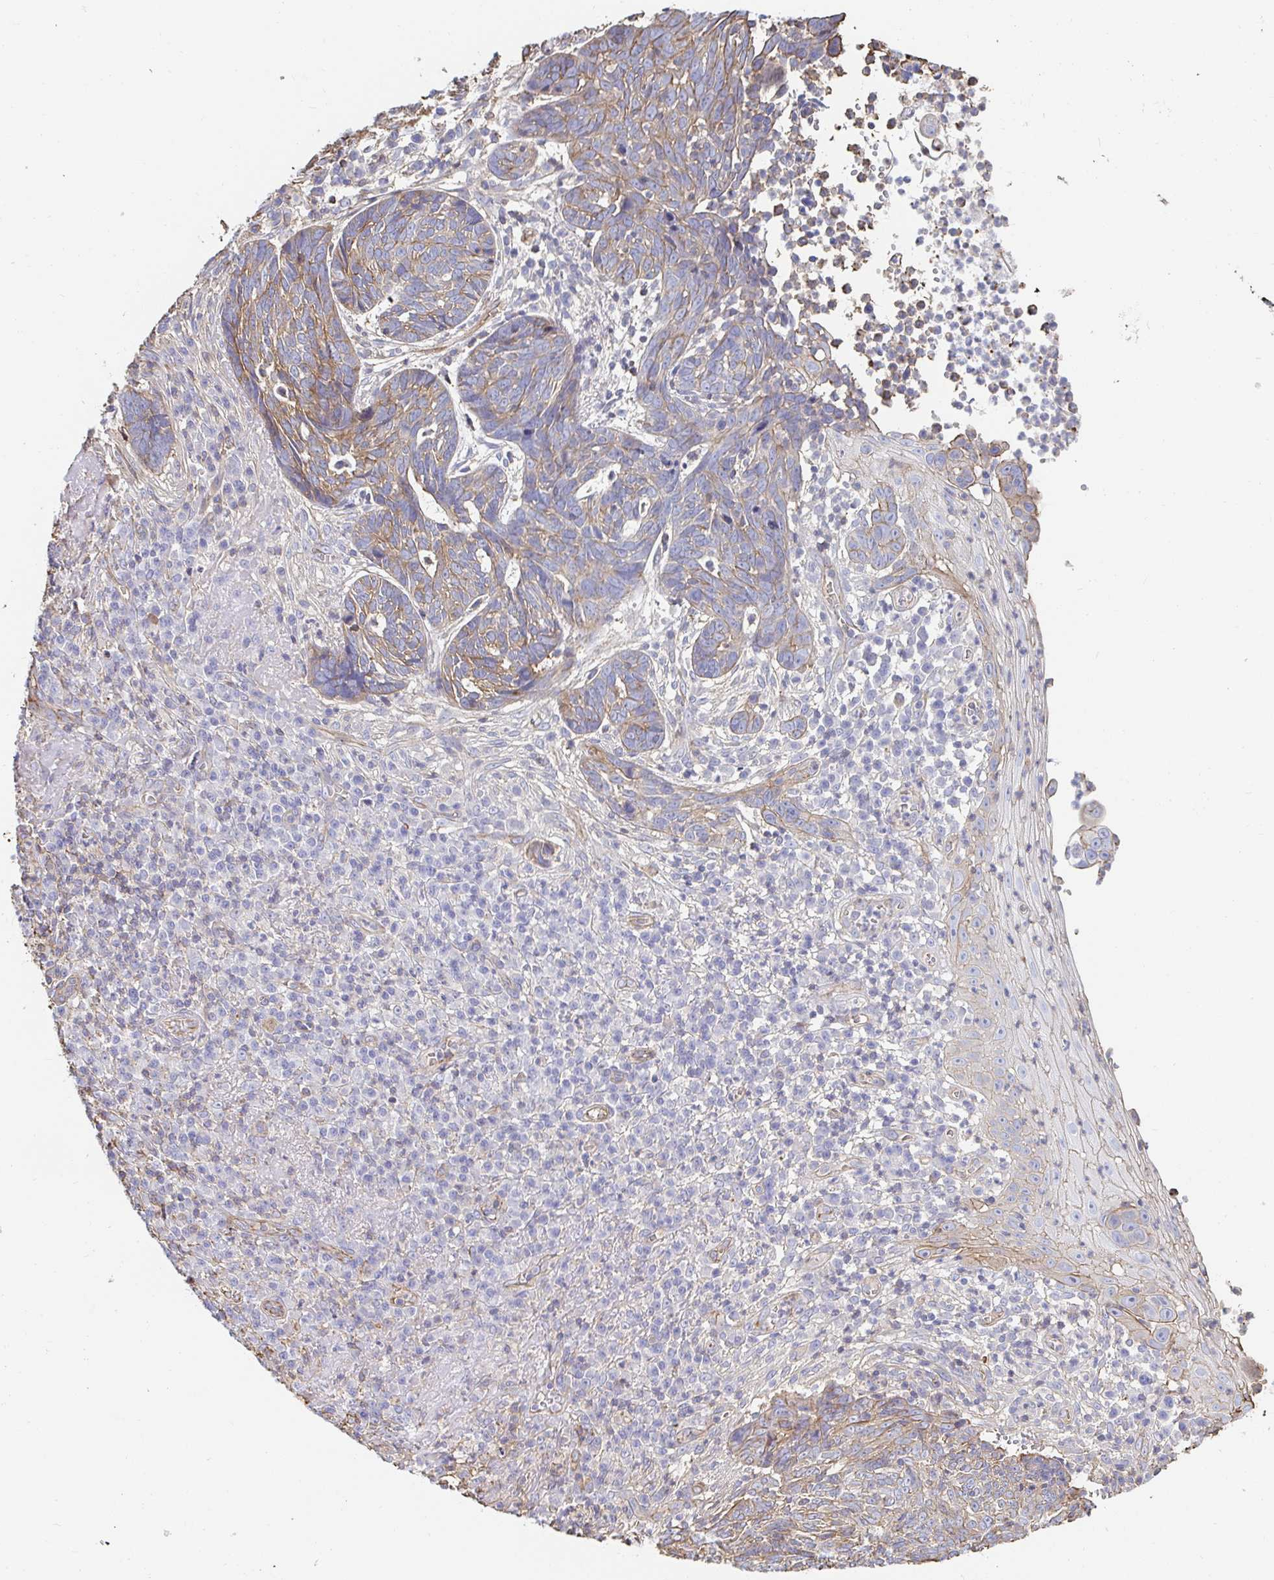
{"staining": {"intensity": "moderate", "quantity": "25%-75%", "location": "cytoplasmic/membranous"}, "tissue": "skin cancer", "cell_type": "Tumor cells", "image_type": "cancer", "snomed": [{"axis": "morphology", "description": "Basal cell carcinoma"}, {"axis": "topography", "description": "Skin"}, {"axis": "topography", "description": "Skin of face"}], "caption": "Immunohistochemical staining of skin cancer (basal cell carcinoma) demonstrates medium levels of moderate cytoplasmic/membranous positivity in approximately 25%-75% of tumor cells. Ihc stains the protein in brown and the nuclei are stained blue.", "gene": "PTPN14", "patient": {"sex": "female", "age": 95}}